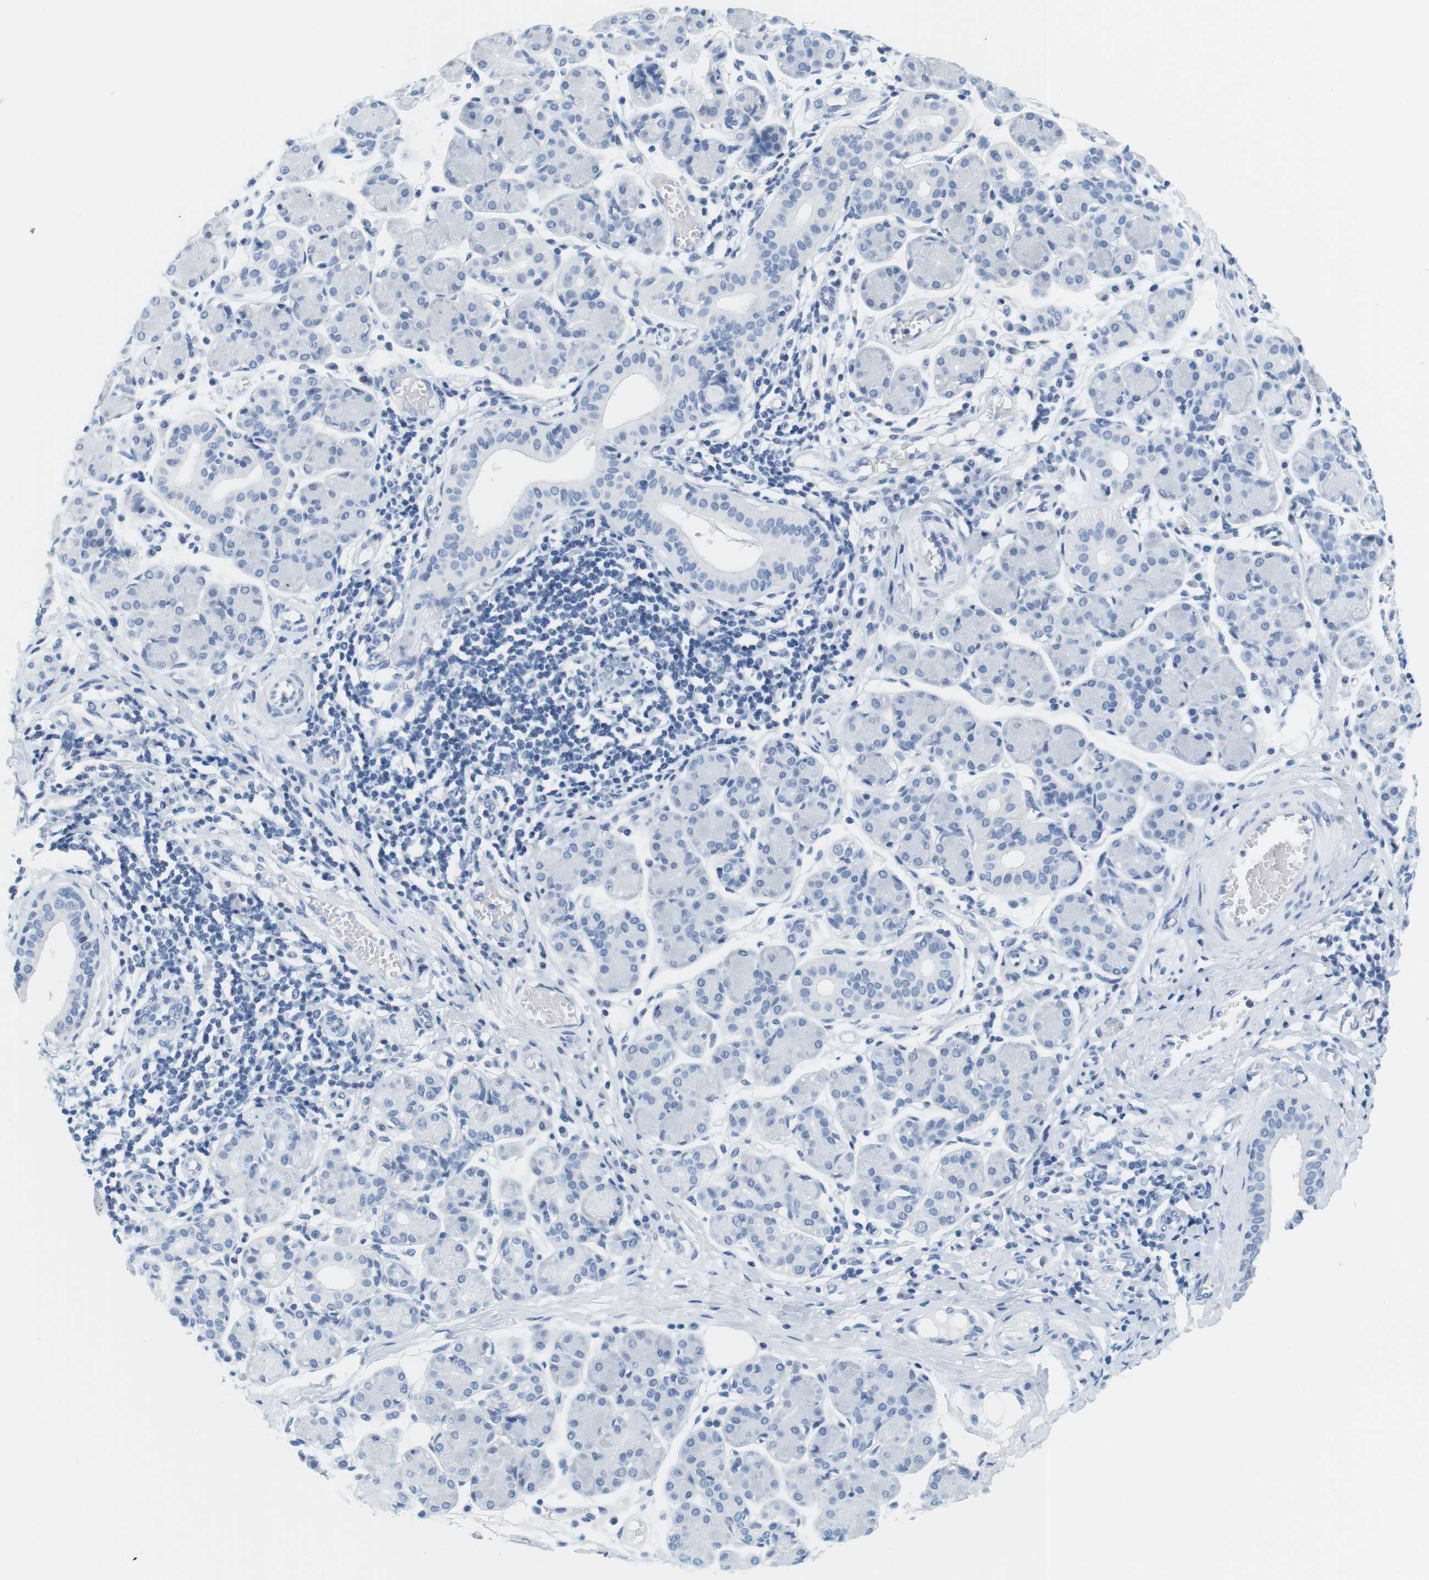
{"staining": {"intensity": "negative", "quantity": "none", "location": "none"}, "tissue": "salivary gland", "cell_type": "Glandular cells", "image_type": "normal", "snomed": [{"axis": "morphology", "description": "Normal tissue, NOS"}, {"axis": "morphology", "description": "Inflammation, NOS"}, {"axis": "topography", "description": "Lymph node"}, {"axis": "topography", "description": "Salivary gland"}], "caption": "High magnification brightfield microscopy of unremarkable salivary gland stained with DAB (3,3'-diaminobenzidine) (brown) and counterstained with hematoxylin (blue): glandular cells show no significant expression.", "gene": "CYP2C9", "patient": {"sex": "male", "age": 3}}